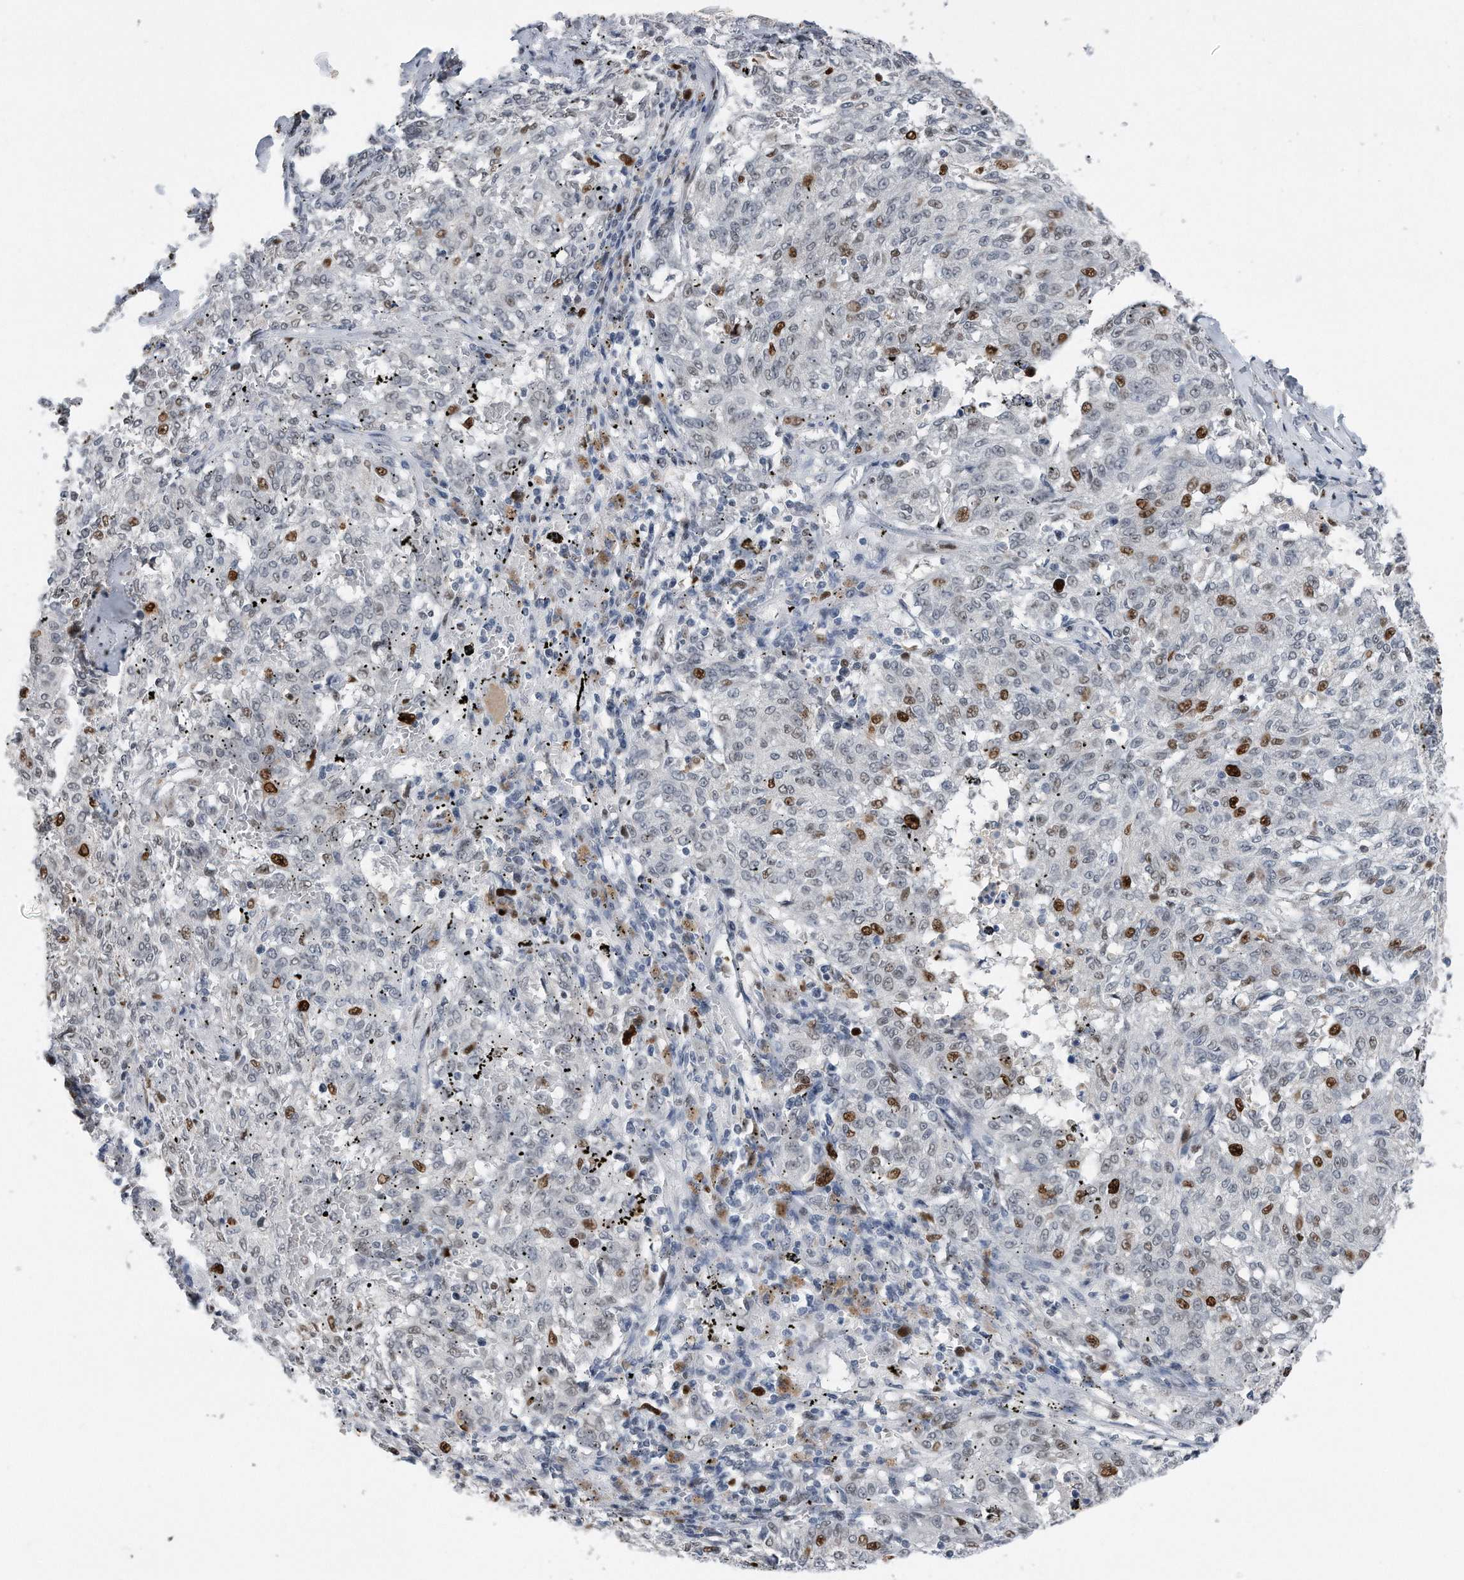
{"staining": {"intensity": "strong", "quantity": "<25%", "location": "nuclear"}, "tissue": "melanoma", "cell_type": "Tumor cells", "image_type": "cancer", "snomed": [{"axis": "morphology", "description": "Malignant melanoma, NOS"}, {"axis": "topography", "description": "Skin"}], "caption": "The micrograph shows staining of malignant melanoma, revealing strong nuclear protein staining (brown color) within tumor cells.", "gene": "PCNA", "patient": {"sex": "female", "age": 72}}